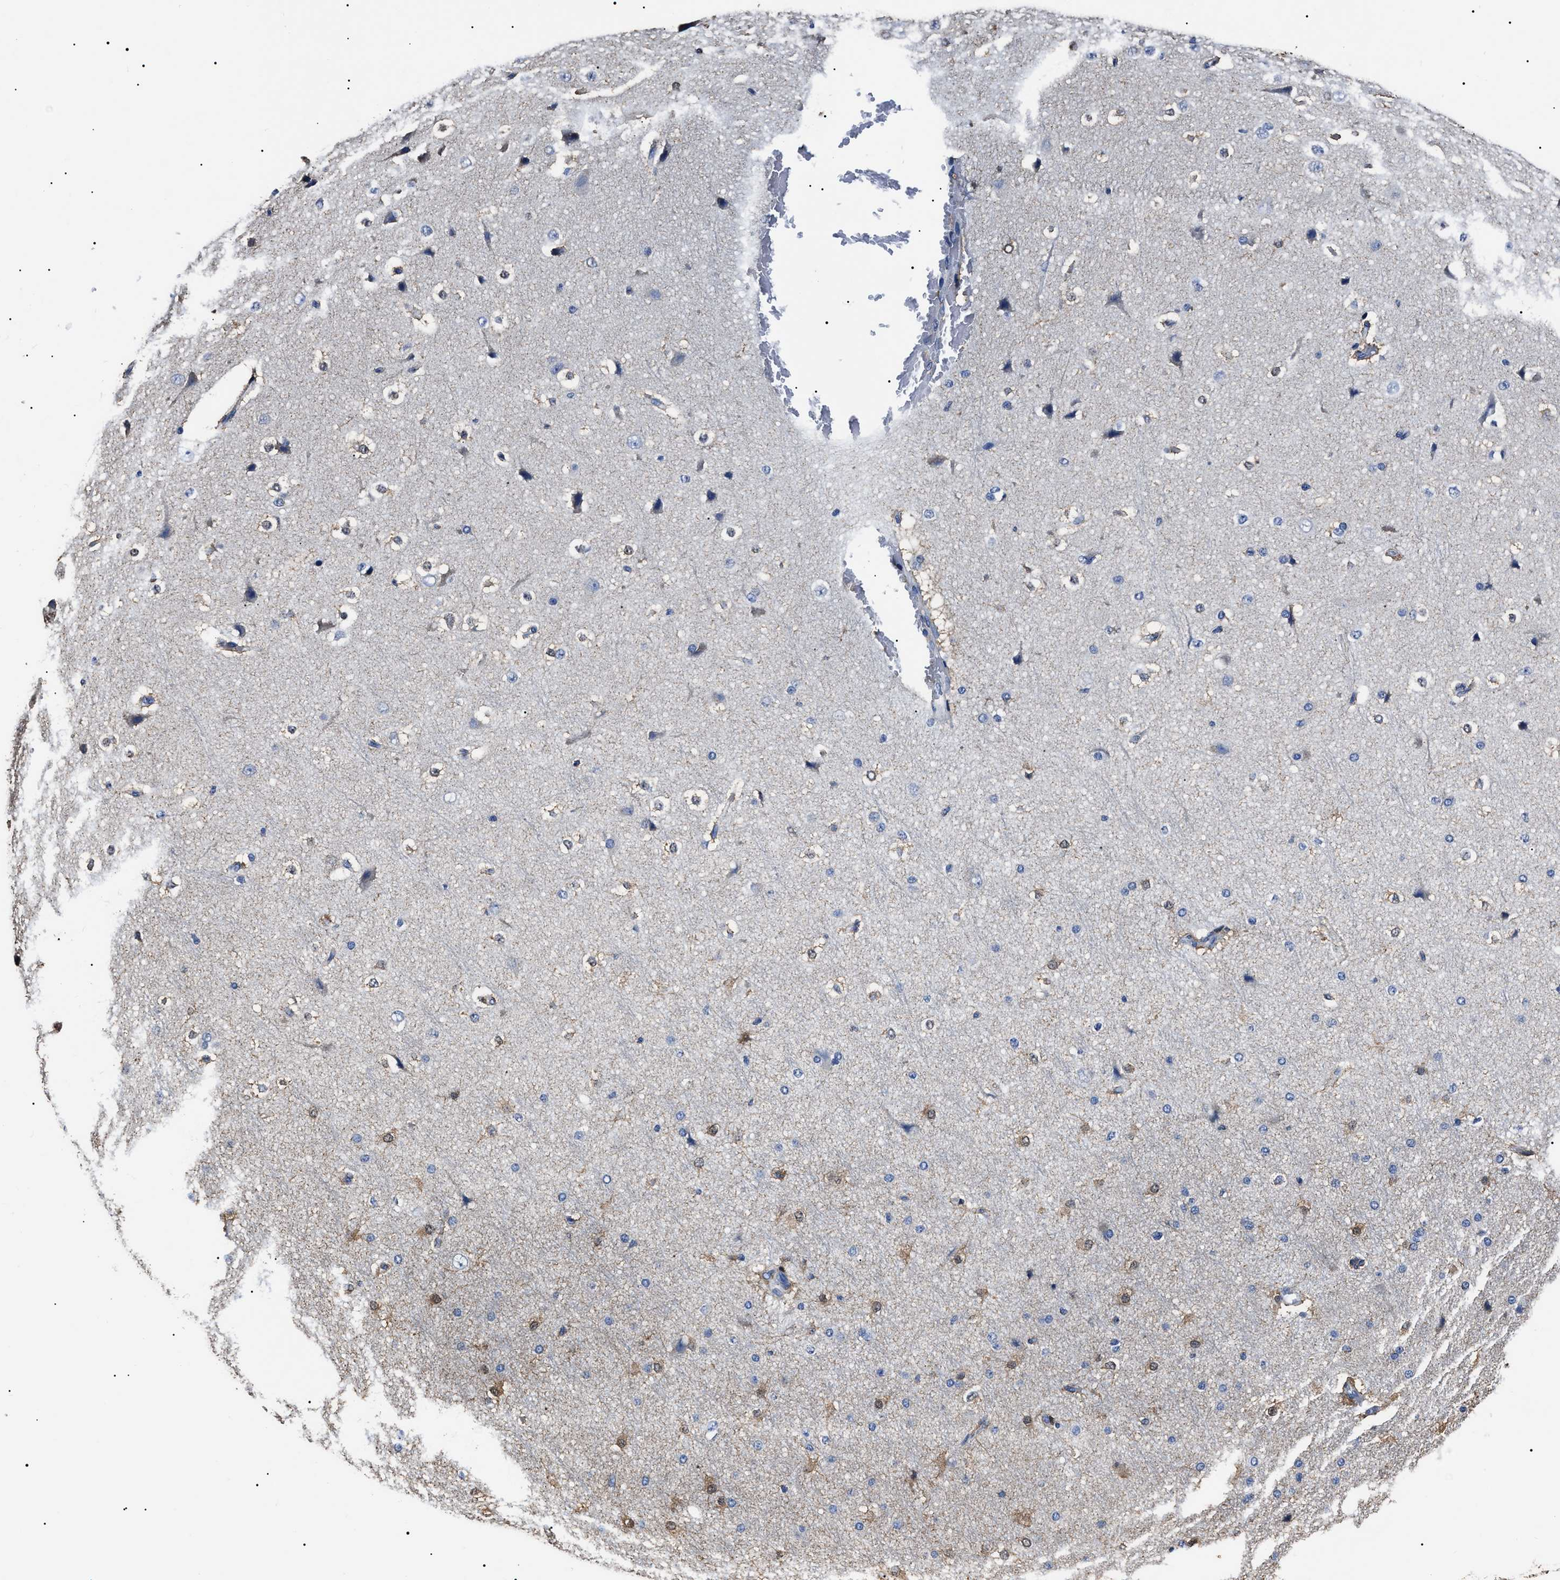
{"staining": {"intensity": "negative", "quantity": "none", "location": "none"}, "tissue": "cerebral cortex", "cell_type": "Endothelial cells", "image_type": "normal", "snomed": [{"axis": "morphology", "description": "Normal tissue, NOS"}, {"axis": "morphology", "description": "Developmental malformation"}, {"axis": "topography", "description": "Cerebral cortex"}], "caption": "The photomicrograph reveals no staining of endothelial cells in unremarkable cerebral cortex.", "gene": "ALDH1A1", "patient": {"sex": "female", "age": 30}}